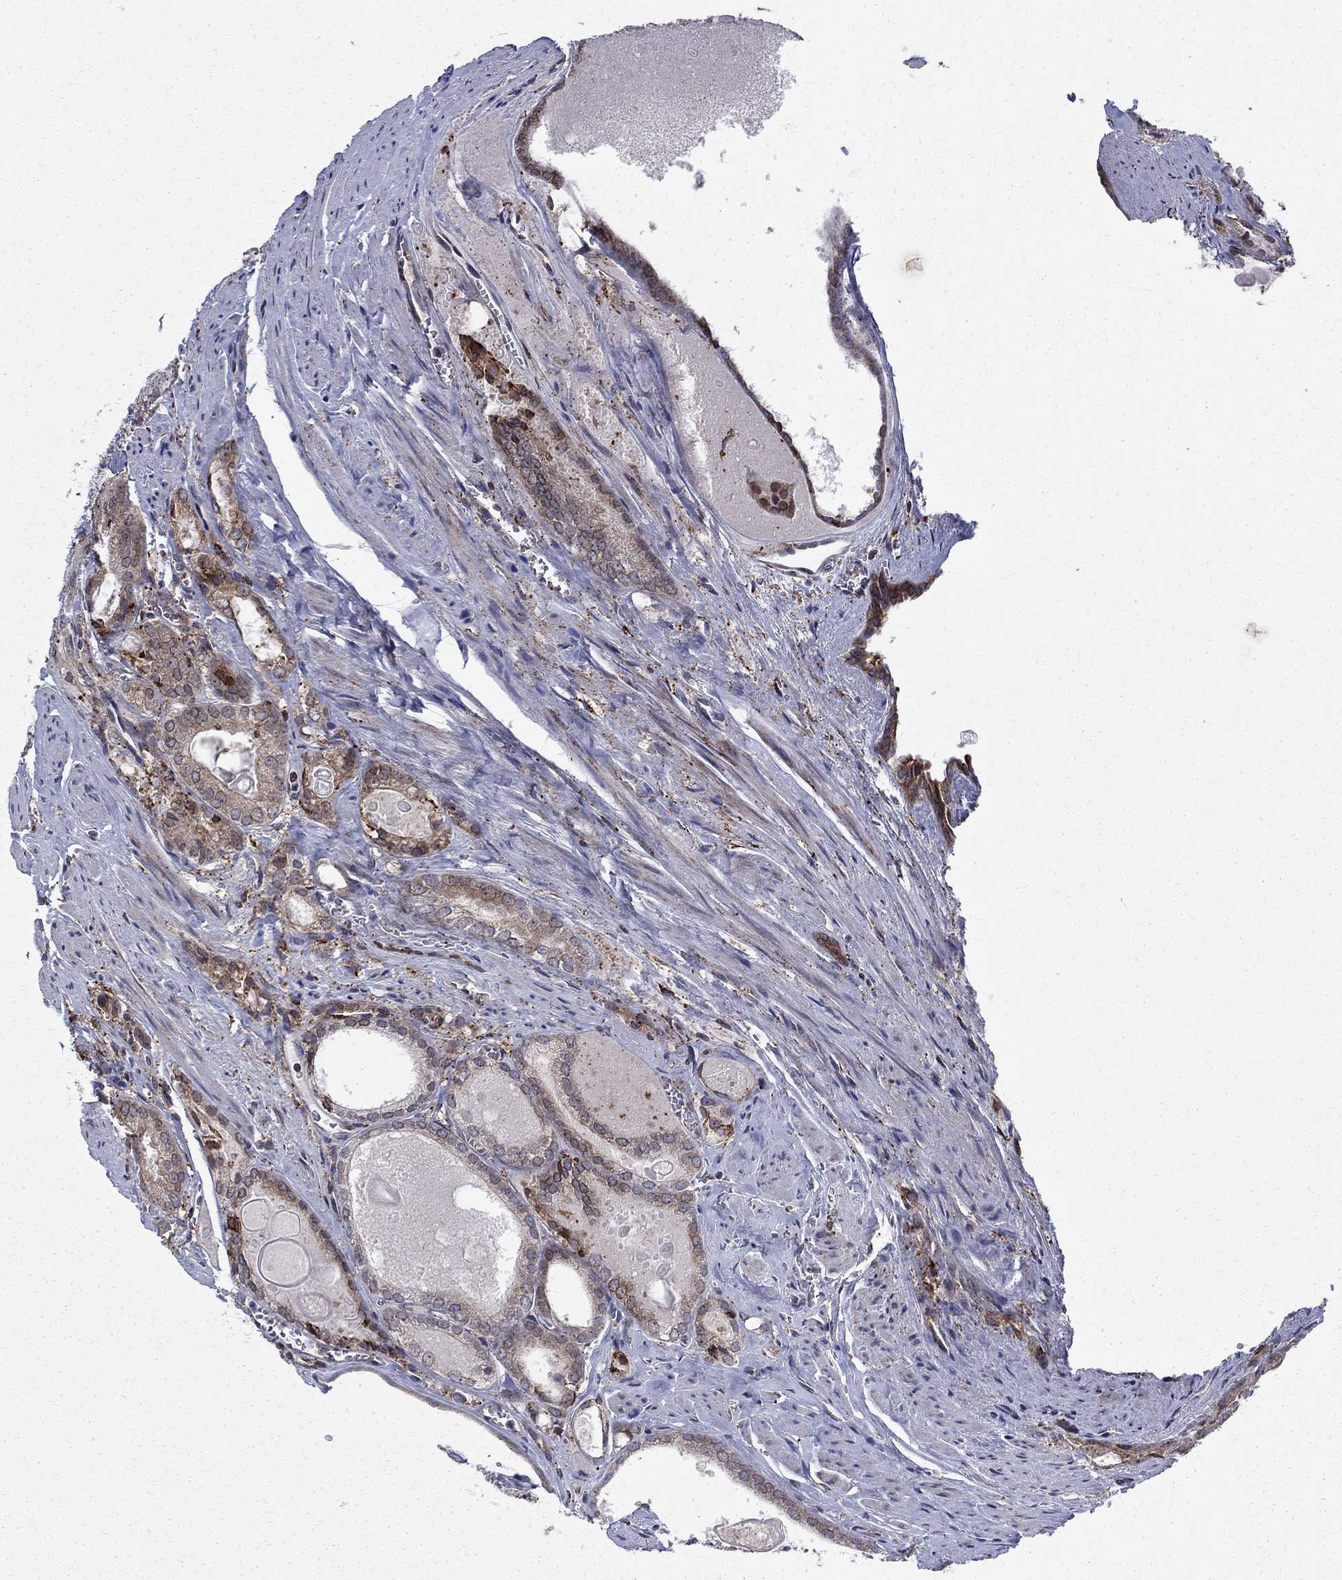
{"staining": {"intensity": "strong", "quantity": "<25%", "location": "cytoplasmic/membranous"}, "tissue": "prostate cancer", "cell_type": "Tumor cells", "image_type": "cancer", "snomed": [{"axis": "morphology", "description": "Adenocarcinoma, NOS"}, {"axis": "morphology", "description": "Adenocarcinoma, High grade"}, {"axis": "topography", "description": "Prostate"}], "caption": "DAB immunohistochemical staining of prostate adenocarcinoma reveals strong cytoplasmic/membranous protein staining in approximately <25% of tumor cells.", "gene": "CAB39L", "patient": {"sex": "male", "age": 70}}